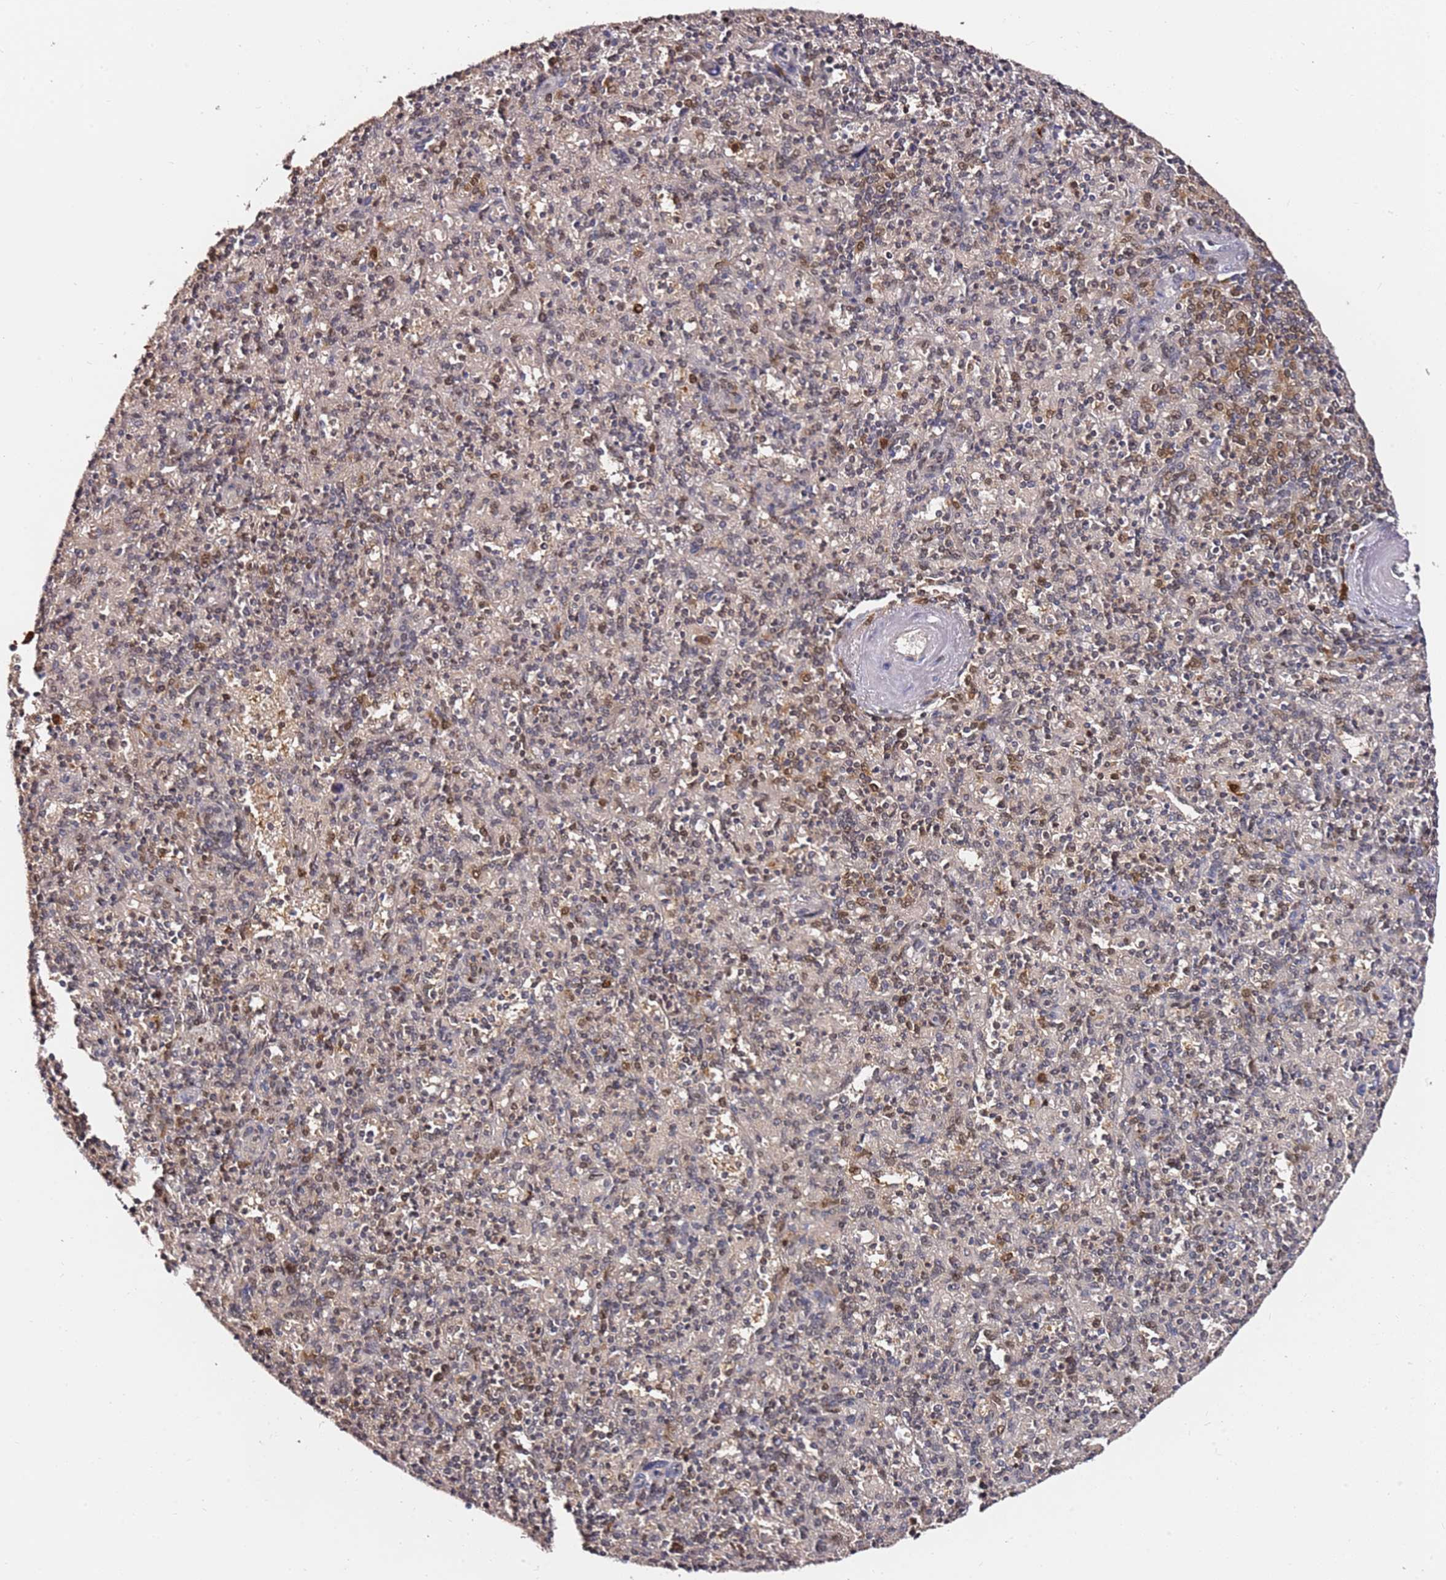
{"staining": {"intensity": "moderate", "quantity": "25%-75%", "location": "cytoplasmic/membranous"}, "tissue": "spleen", "cell_type": "Cells in red pulp", "image_type": "normal", "snomed": [{"axis": "morphology", "description": "Normal tissue, NOS"}, {"axis": "topography", "description": "Spleen"}], "caption": "Spleen stained for a protein (brown) exhibits moderate cytoplasmic/membranous positive expression in about 25%-75% of cells in red pulp.", "gene": "RGS18", "patient": {"sex": "male", "age": 82}}